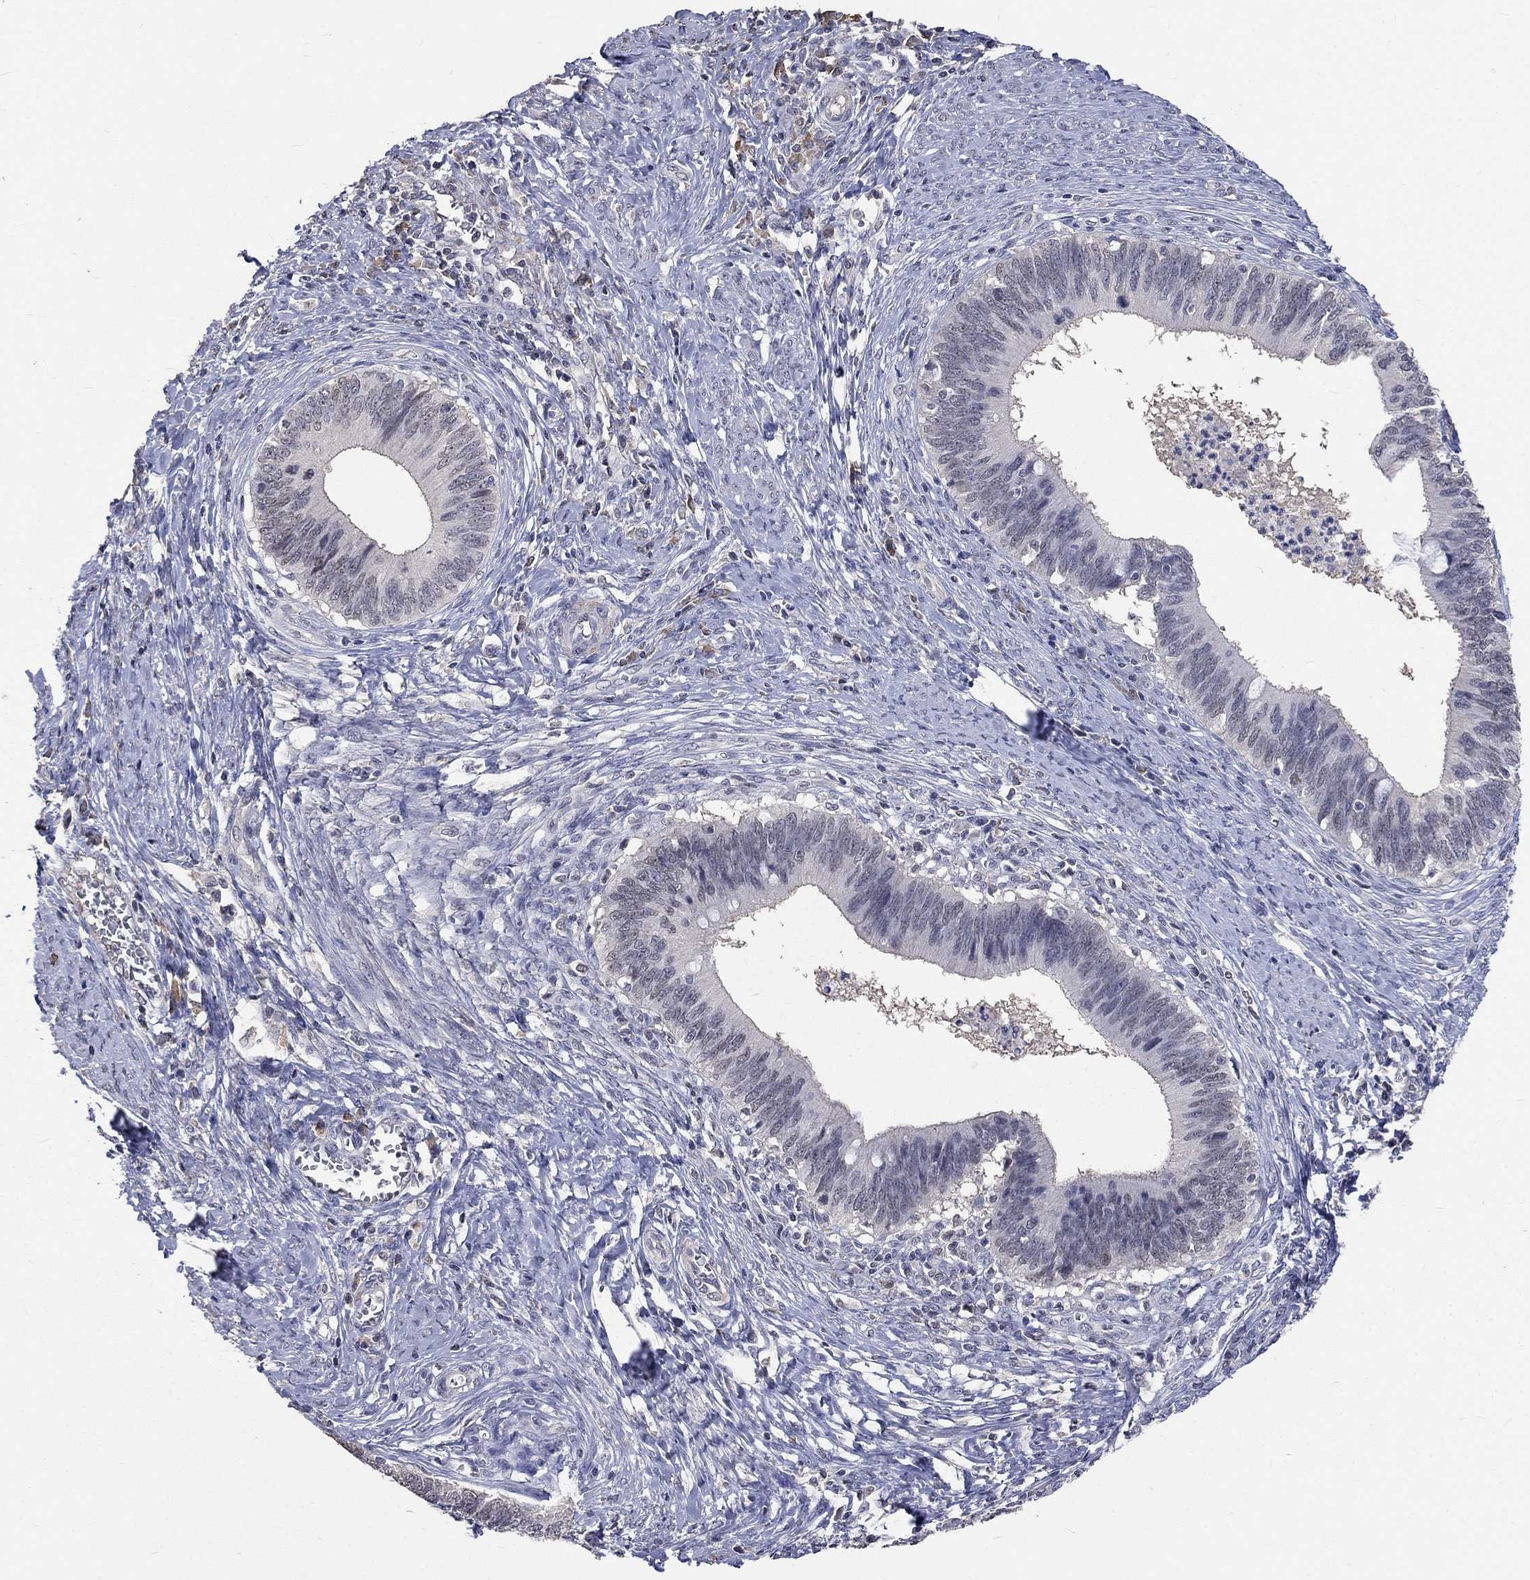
{"staining": {"intensity": "negative", "quantity": "none", "location": "none"}, "tissue": "cervical cancer", "cell_type": "Tumor cells", "image_type": "cancer", "snomed": [{"axis": "morphology", "description": "Adenocarcinoma, NOS"}, {"axis": "topography", "description": "Cervix"}], "caption": "DAB immunohistochemical staining of human cervical cancer (adenocarcinoma) reveals no significant expression in tumor cells. The staining is performed using DAB brown chromogen with nuclei counter-stained in using hematoxylin.", "gene": "ZBTB18", "patient": {"sex": "female", "age": 42}}